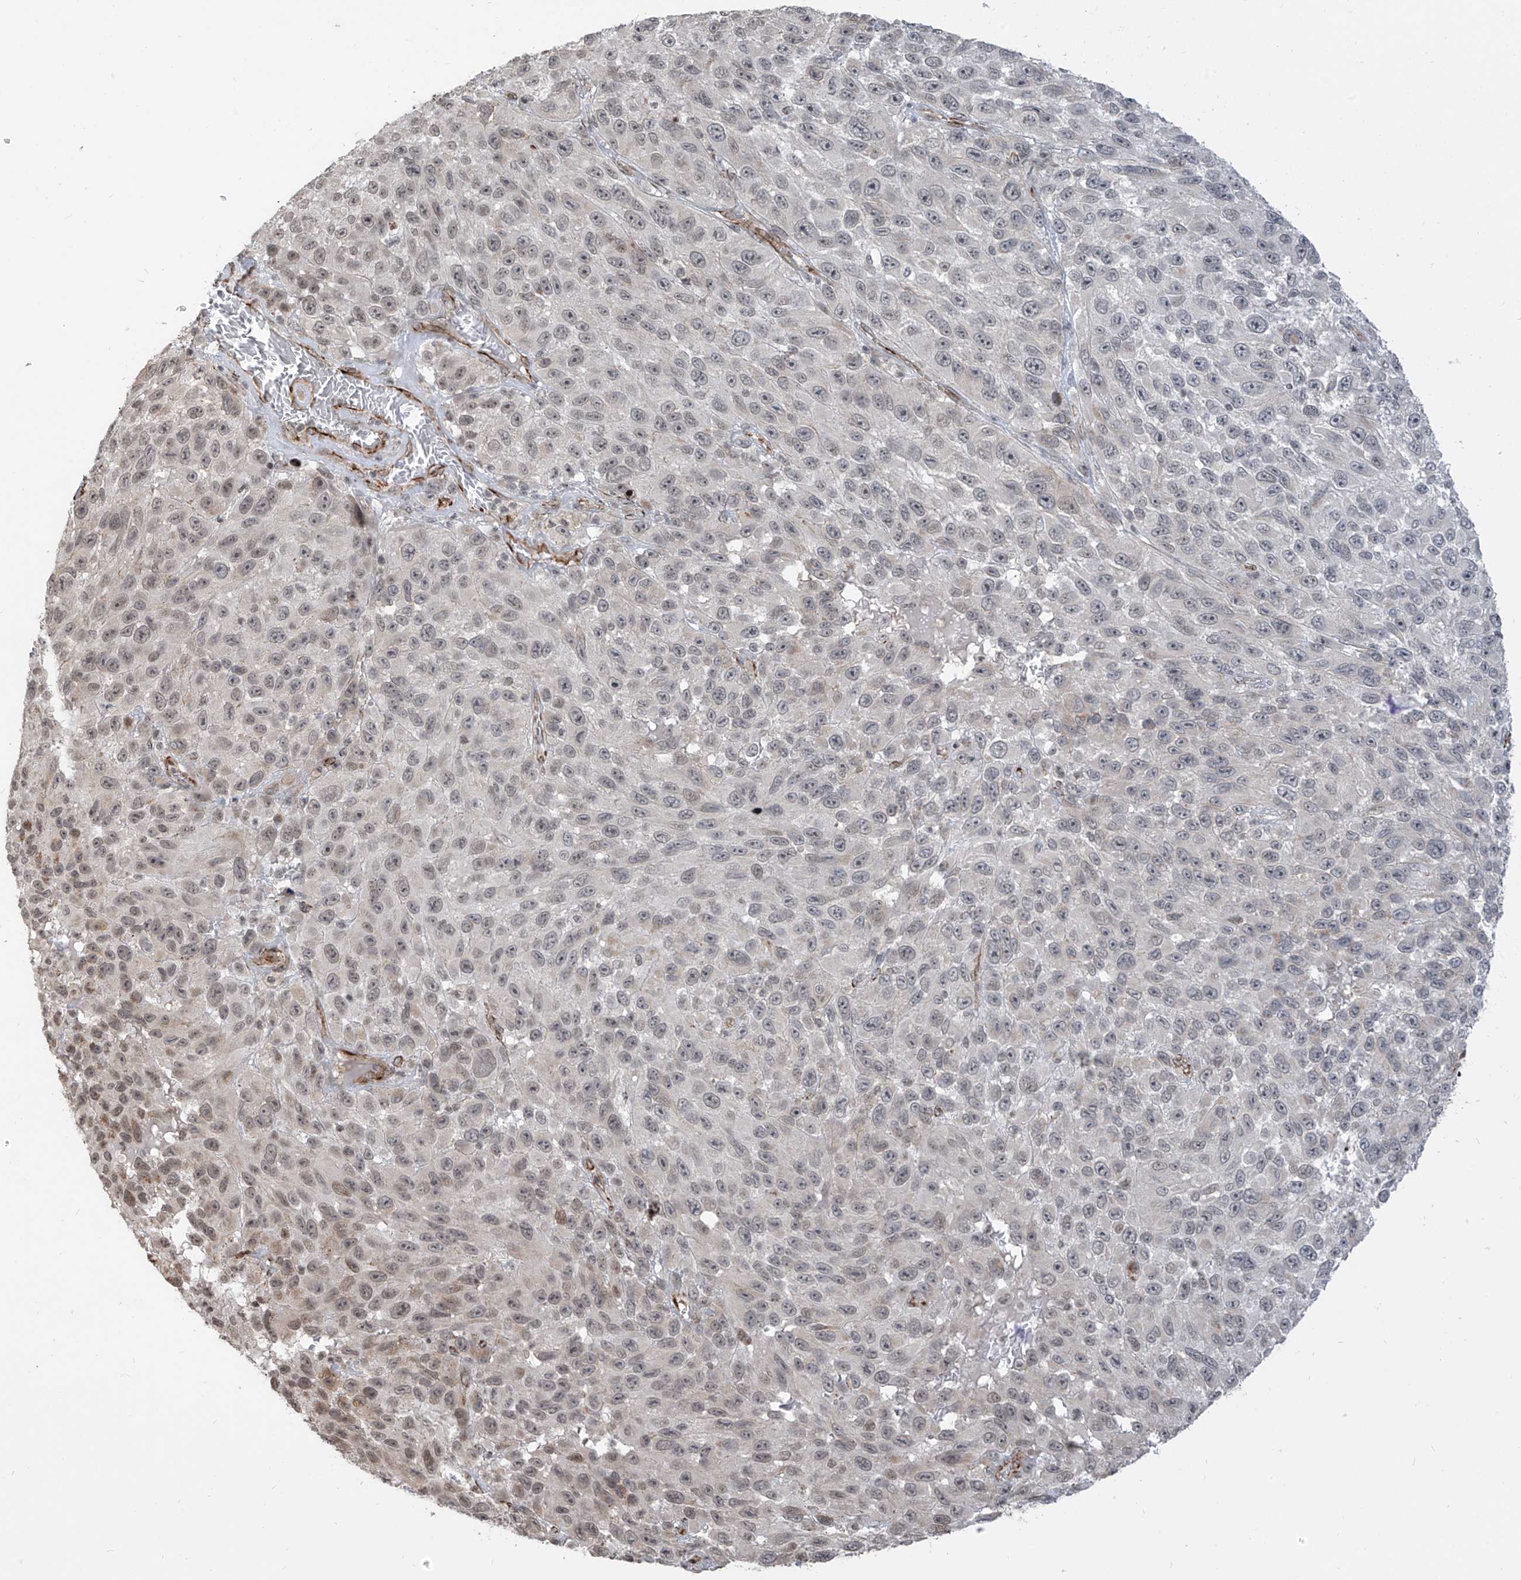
{"staining": {"intensity": "weak", "quantity": "<25%", "location": "cytoplasmic/membranous"}, "tissue": "melanoma", "cell_type": "Tumor cells", "image_type": "cancer", "snomed": [{"axis": "morphology", "description": "Malignant melanoma, NOS"}, {"axis": "topography", "description": "Skin"}], "caption": "Melanoma was stained to show a protein in brown. There is no significant expression in tumor cells. (DAB immunohistochemistry with hematoxylin counter stain).", "gene": "METAP1D", "patient": {"sex": "female", "age": 96}}